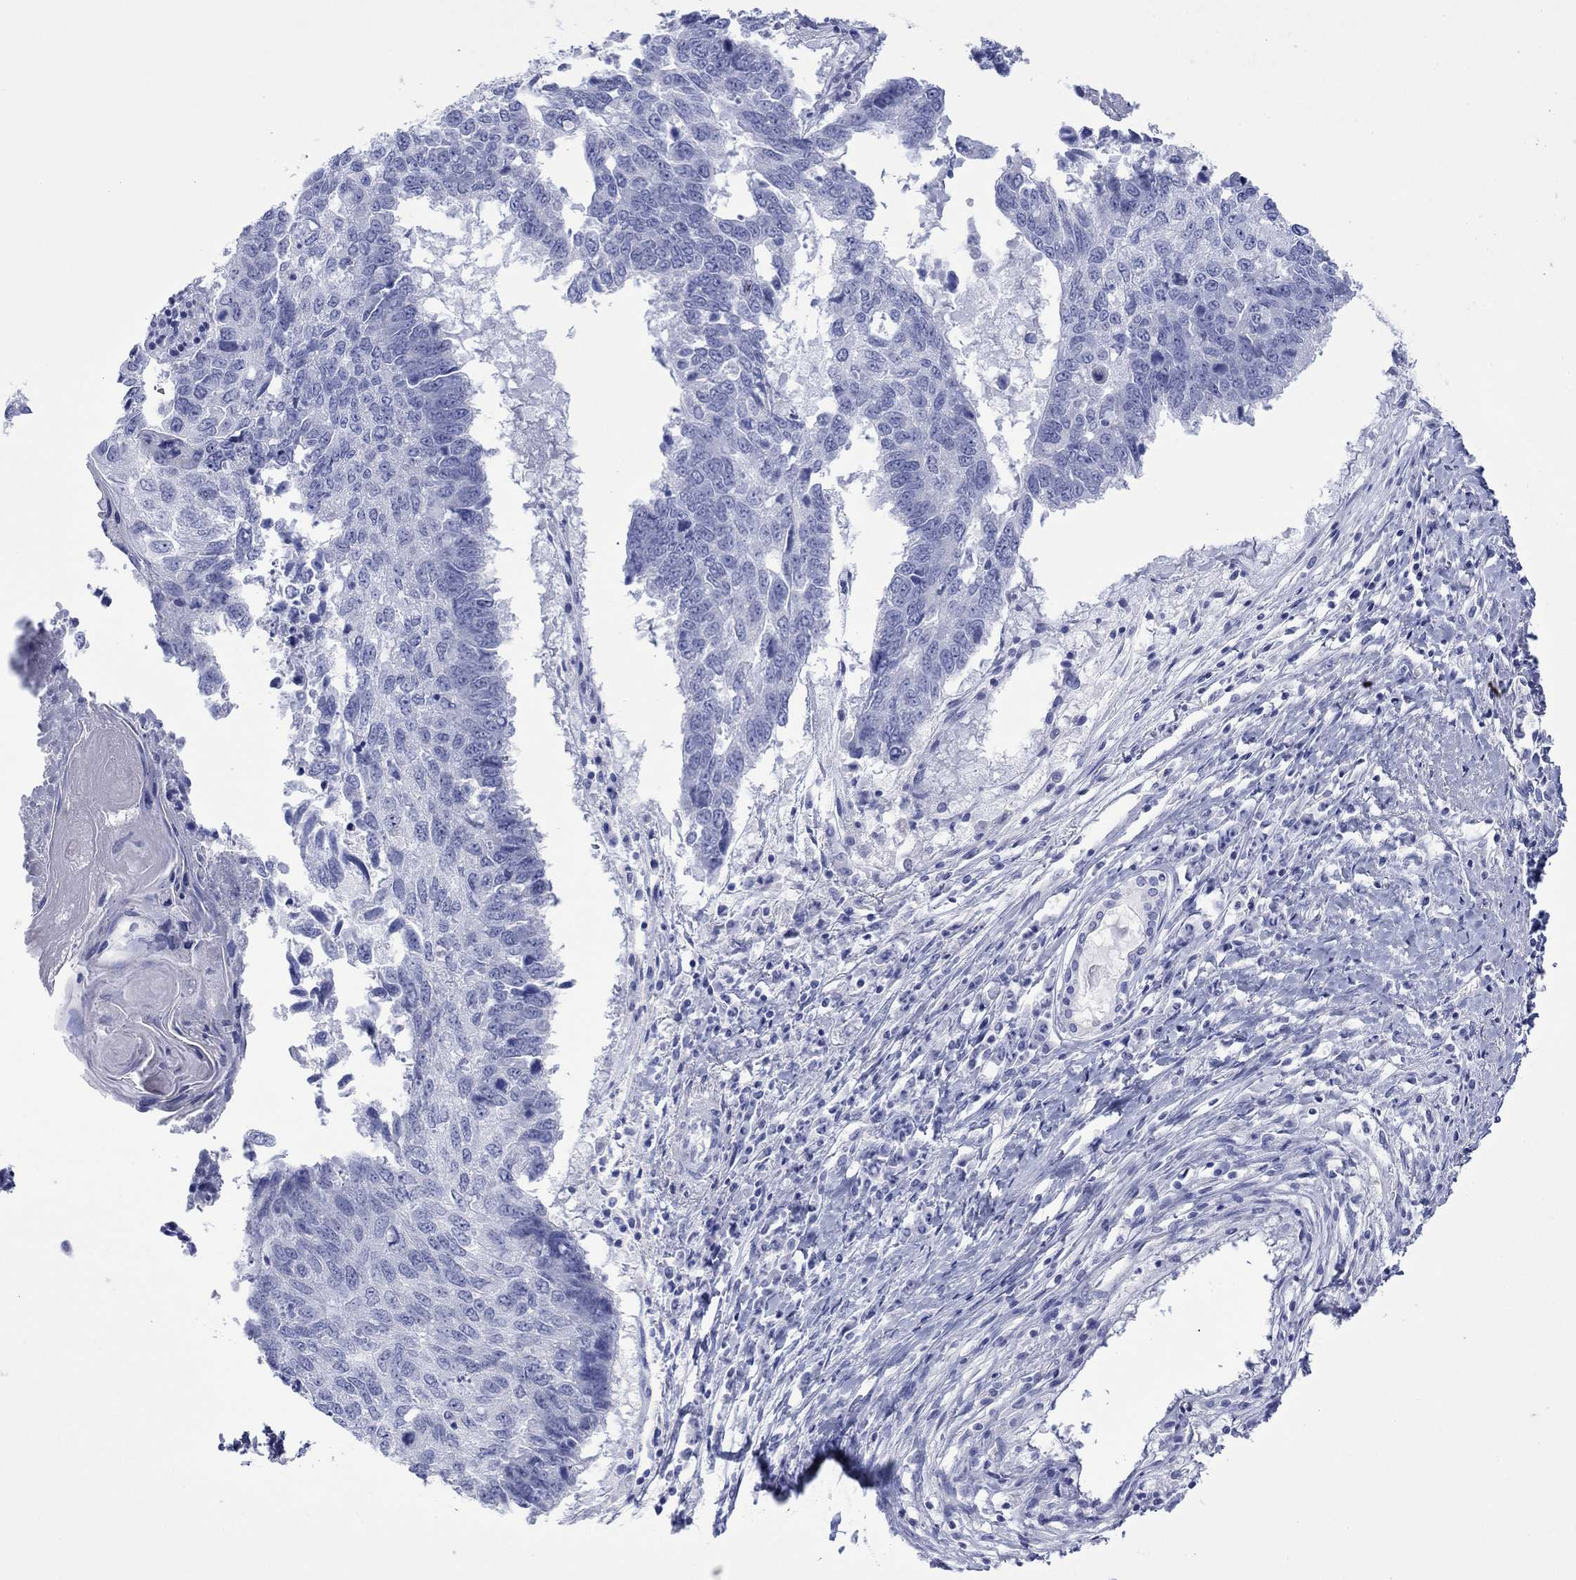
{"staining": {"intensity": "negative", "quantity": "none", "location": "none"}, "tissue": "lung cancer", "cell_type": "Tumor cells", "image_type": "cancer", "snomed": [{"axis": "morphology", "description": "Squamous cell carcinoma, NOS"}, {"axis": "topography", "description": "Lung"}], "caption": "This is an IHC micrograph of human lung cancer (squamous cell carcinoma). There is no staining in tumor cells.", "gene": "MLANA", "patient": {"sex": "male", "age": 73}}